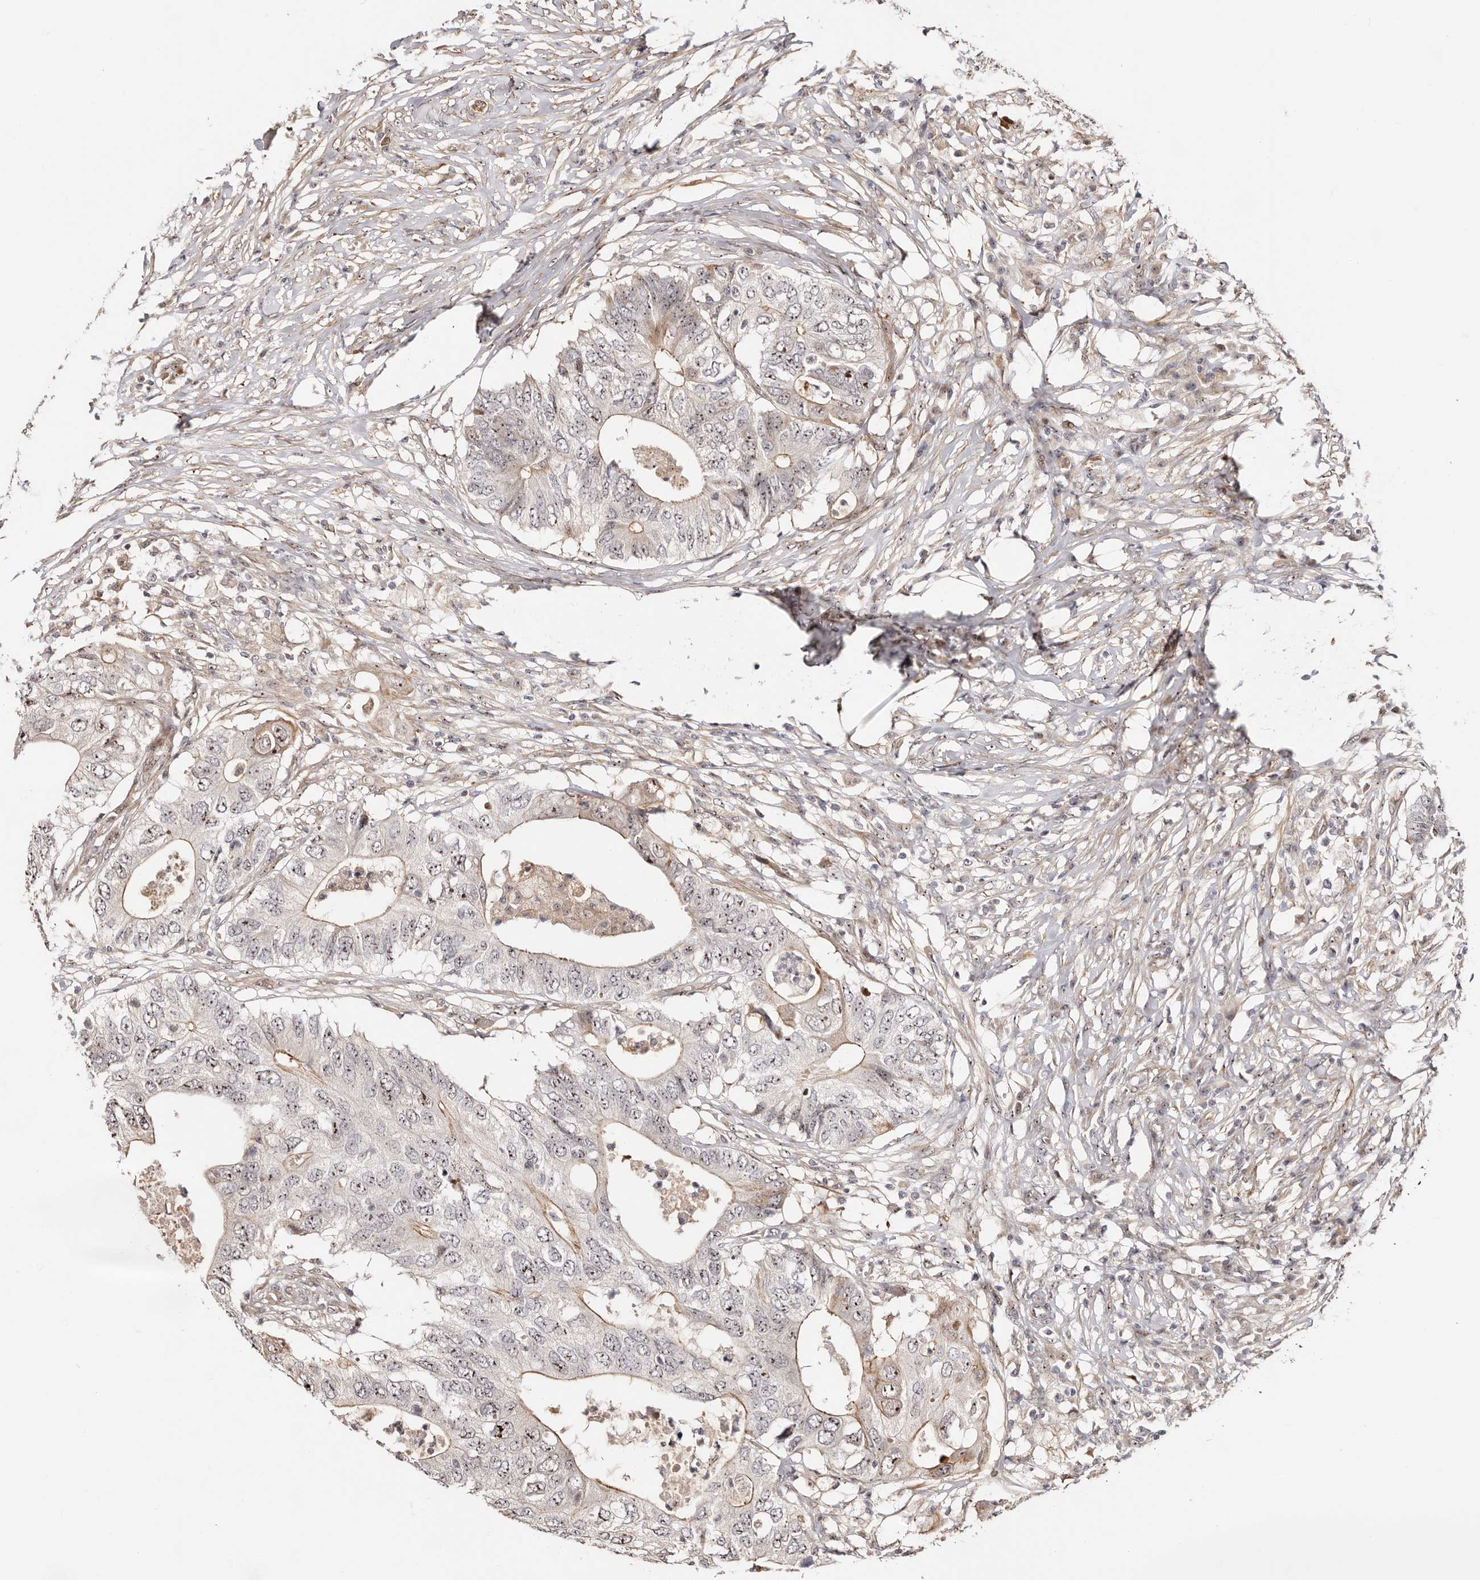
{"staining": {"intensity": "moderate", "quantity": "<25%", "location": "cytoplasmic/membranous"}, "tissue": "colorectal cancer", "cell_type": "Tumor cells", "image_type": "cancer", "snomed": [{"axis": "morphology", "description": "Adenocarcinoma, NOS"}, {"axis": "topography", "description": "Colon"}], "caption": "Immunohistochemistry of colorectal adenocarcinoma displays low levels of moderate cytoplasmic/membranous expression in about <25% of tumor cells. (DAB = brown stain, brightfield microscopy at high magnification).", "gene": "ODF2L", "patient": {"sex": "male", "age": 71}}